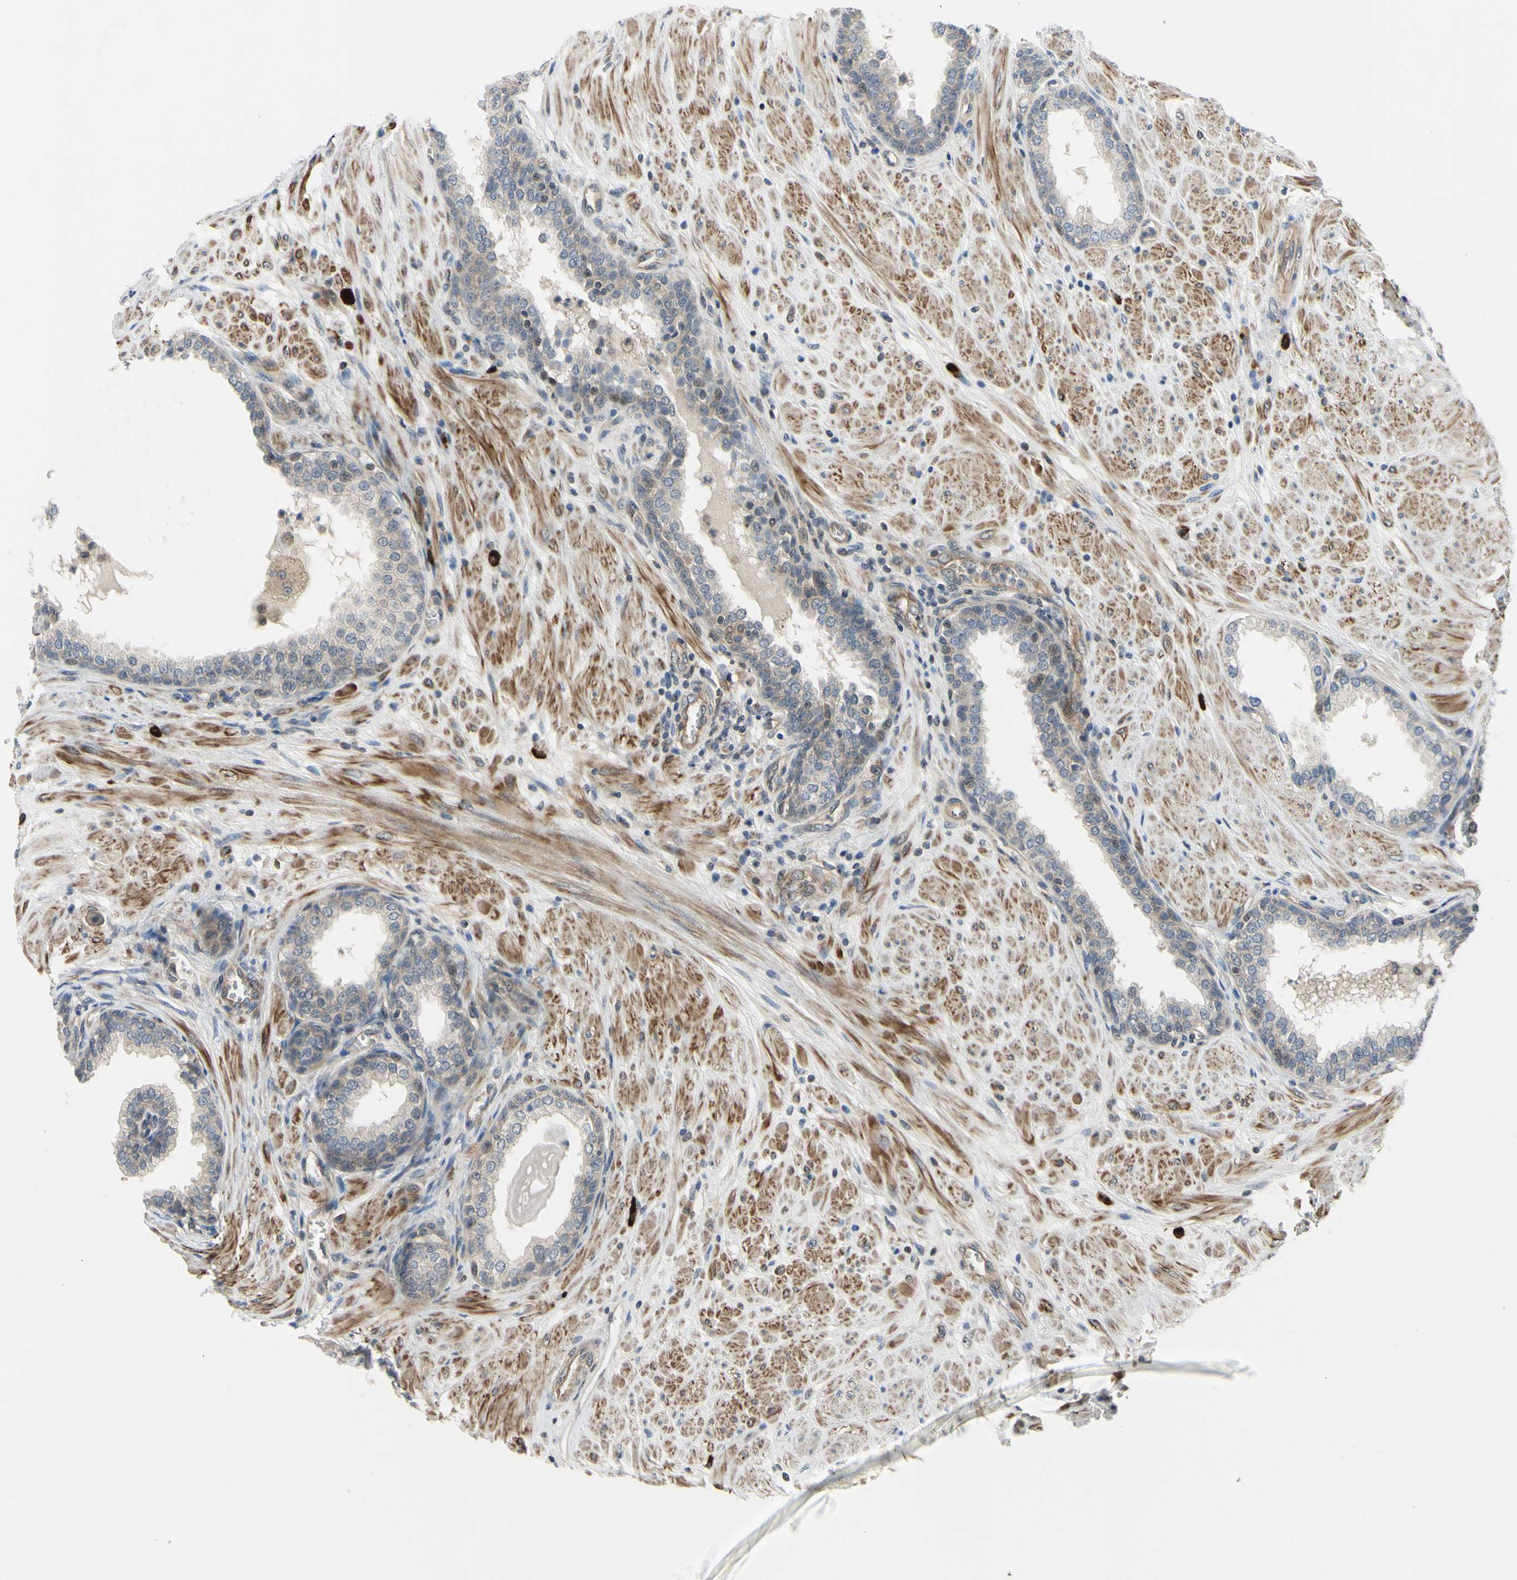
{"staining": {"intensity": "weak", "quantity": "25%-75%", "location": "cytoplasmic/membranous"}, "tissue": "prostate", "cell_type": "Glandular cells", "image_type": "normal", "snomed": [{"axis": "morphology", "description": "Normal tissue, NOS"}, {"axis": "topography", "description": "Prostate"}], "caption": "Protein expression analysis of benign human prostate reveals weak cytoplasmic/membranous staining in about 25%-75% of glandular cells.", "gene": "COMMD9", "patient": {"sex": "male", "age": 51}}